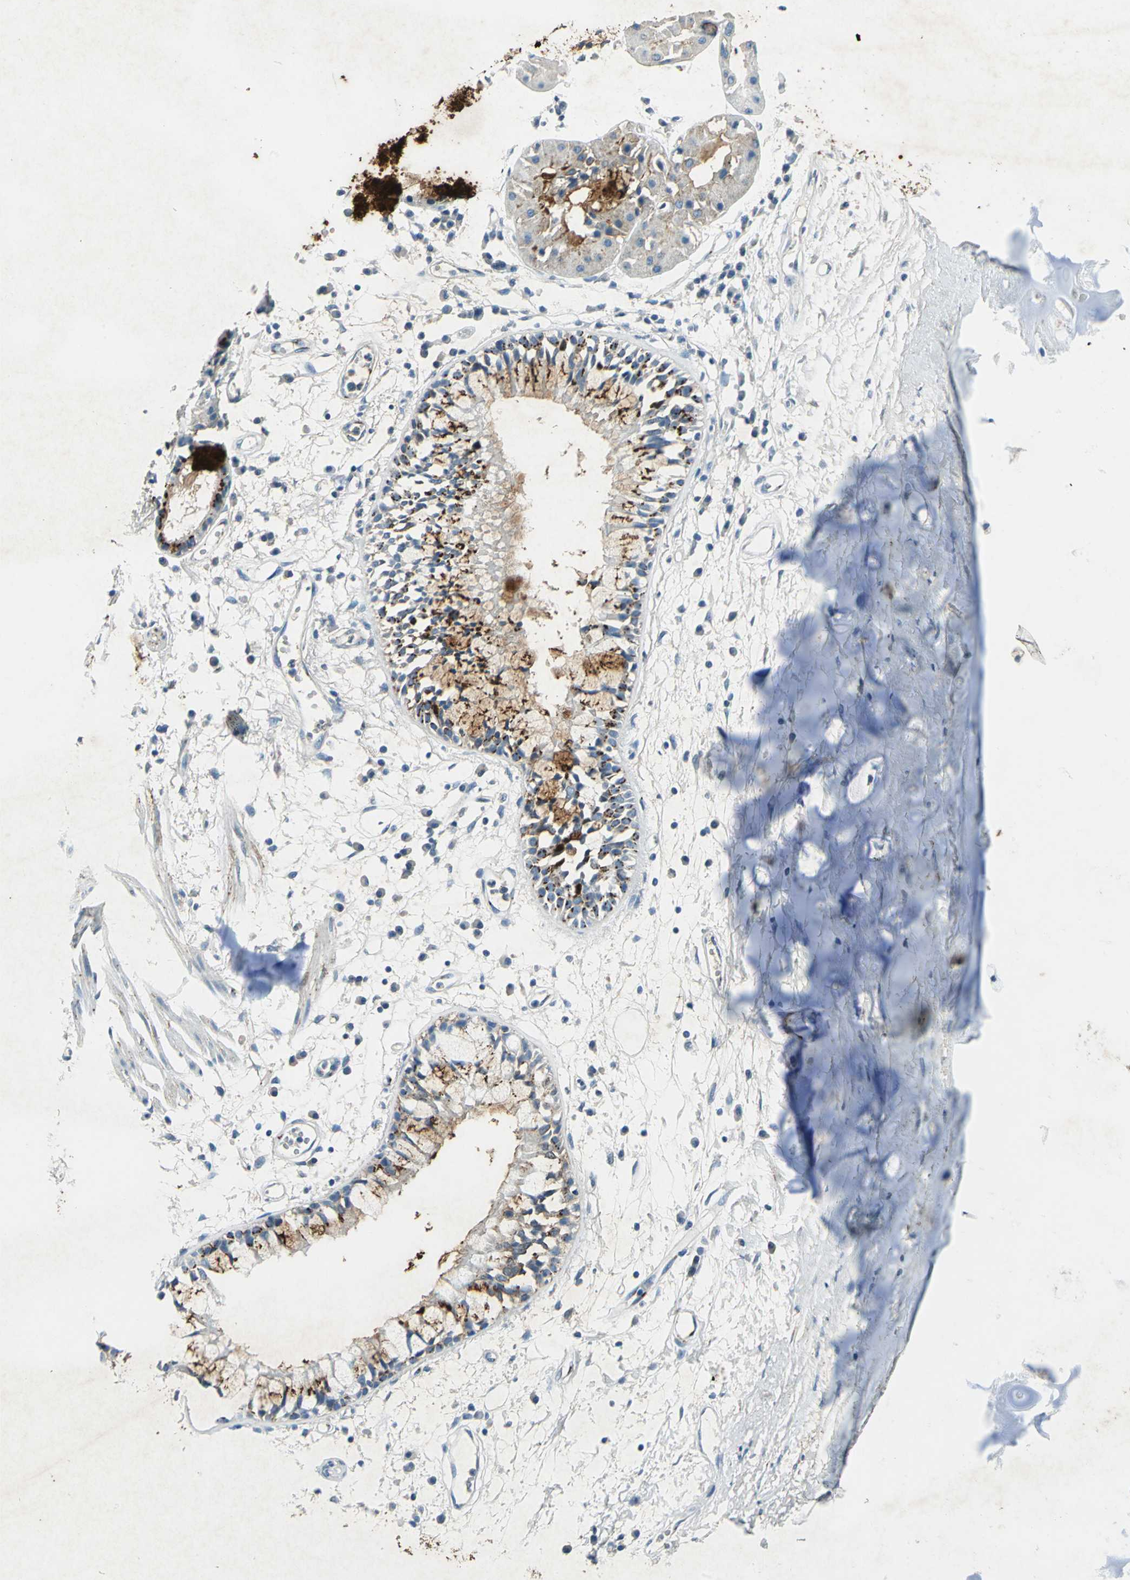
{"staining": {"intensity": "weak", "quantity": "25%-75%", "location": "cytoplasmic/membranous"}, "tissue": "adipose tissue", "cell_type": "Adipocytes", "image_type": "normal", "snomed": [{"axis": "morphology", "description": "Normal tissue, NOS"}, {"axis": "morphology", "description": "Adenocarcinoma, NOS"}, {"axis": "topography", "description": "Cartilage tissue"}, {"axis": "topography", "description": "Bronchus"}, {"axis": "topography", "description": "Lung"}], "caption": "Brown immunohistochemical staining in unremarkable adipose tissue demonstrates weak cytoplasmic/membranous positivity in approximately 25%-75% of adipocytes. The protein is shown in brown color, while the nuclei are stained blue.", "gene": "CAMK2B", "patient": {"sex": "female", "age": 67}}